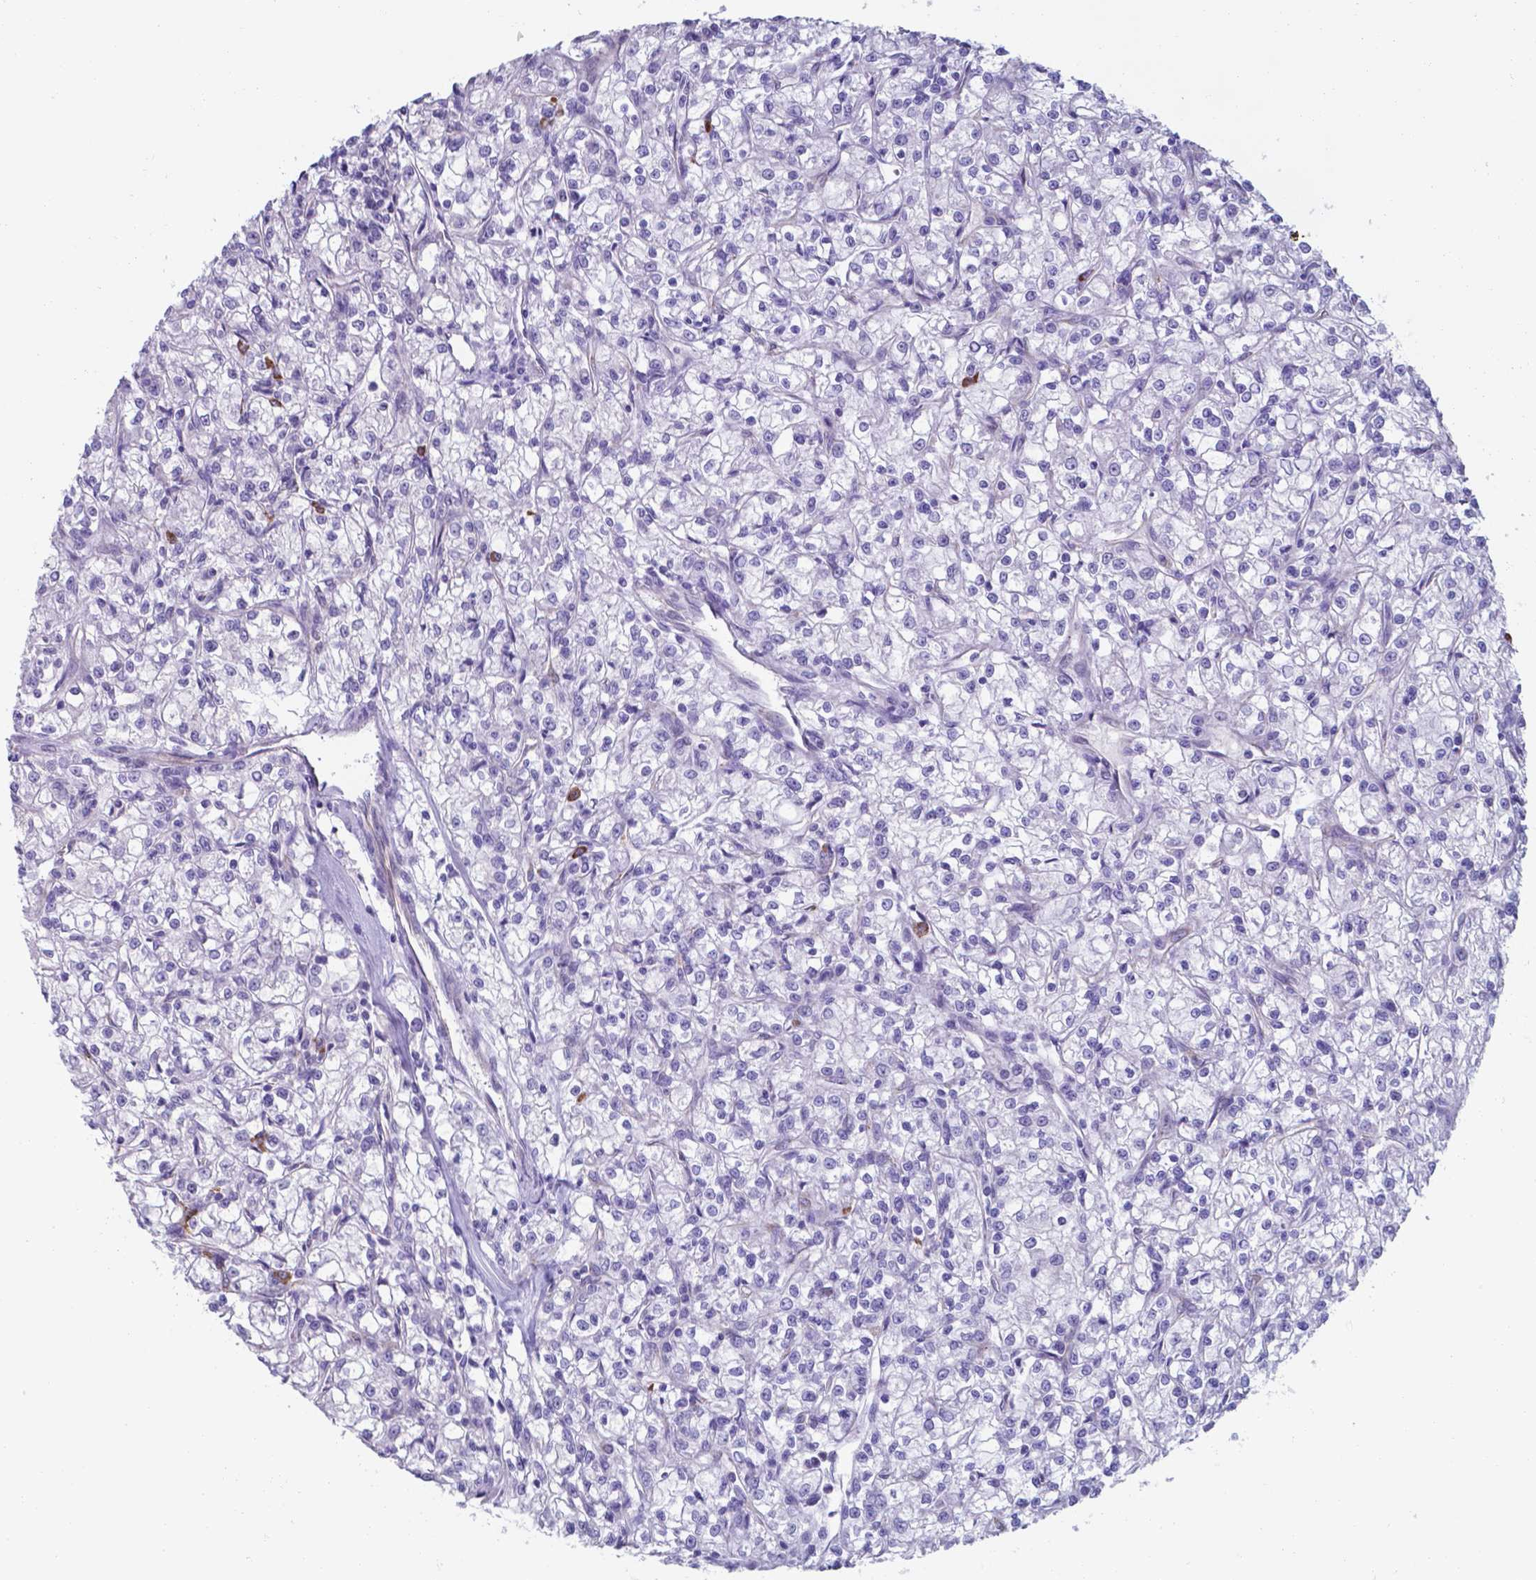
{"staining": {"intensity": "negative", "quantity": "none", "location": "none"}, "tissue": "renal cancer", "cell_type": "Tumor cells", "image_type": "cancer", "snomed": [{"axis": "morphology", "description": "Adenocarcinoma, NOS"}, {"axis": "topography", "description": "Kidney"}], "caption": "Human renal cancer stained for a protein using immunohistochemistry exhibits no staining in tumor cells.", "gene": "UBE2J1", "patient": {"sex": "female", "age": 59}}